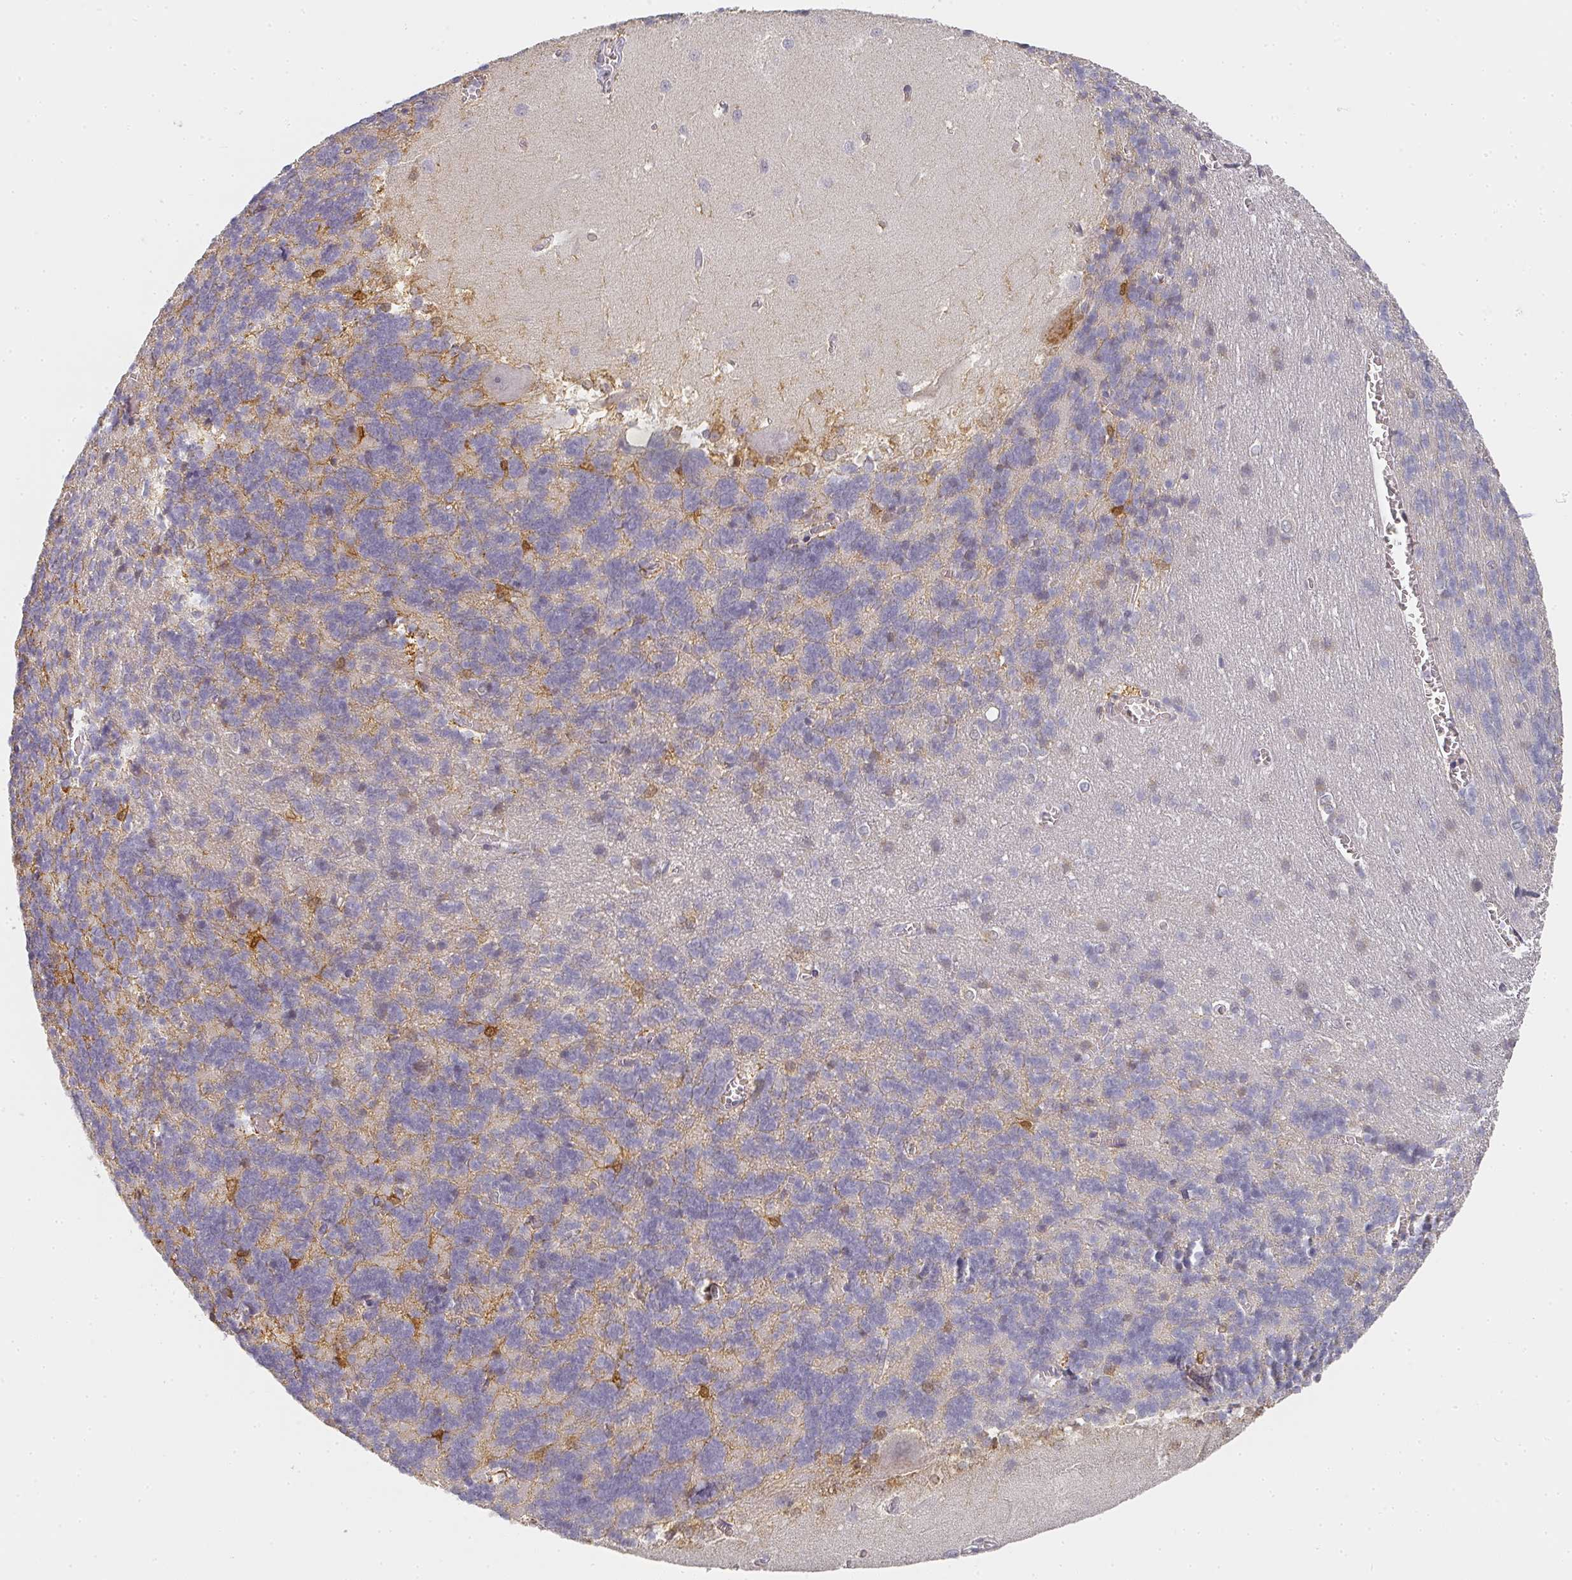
{"staining": {"intensity": "strong", "quantity": "<25%", "location": "cytoplasmic/membranous"}, "tissue": "cerebellum", "cell_type": "Cells in granular layer", "image_type": "normal", "snomed": [{"axis": "morphology", "description": "Normal tissue, NOS"}, {"axis": "topography", "description": "Cerebellum"}], "caption": "Immunohistochemistry (IHC) micrograph of normal cerebellum stained for a protein (brown), which shows medium levels of strong cytoplasmic/membranous staining in approximately <25% of cells in granular layer.", "gene": "SHISA2", "patient": {"sex": "male", "age": 37}}